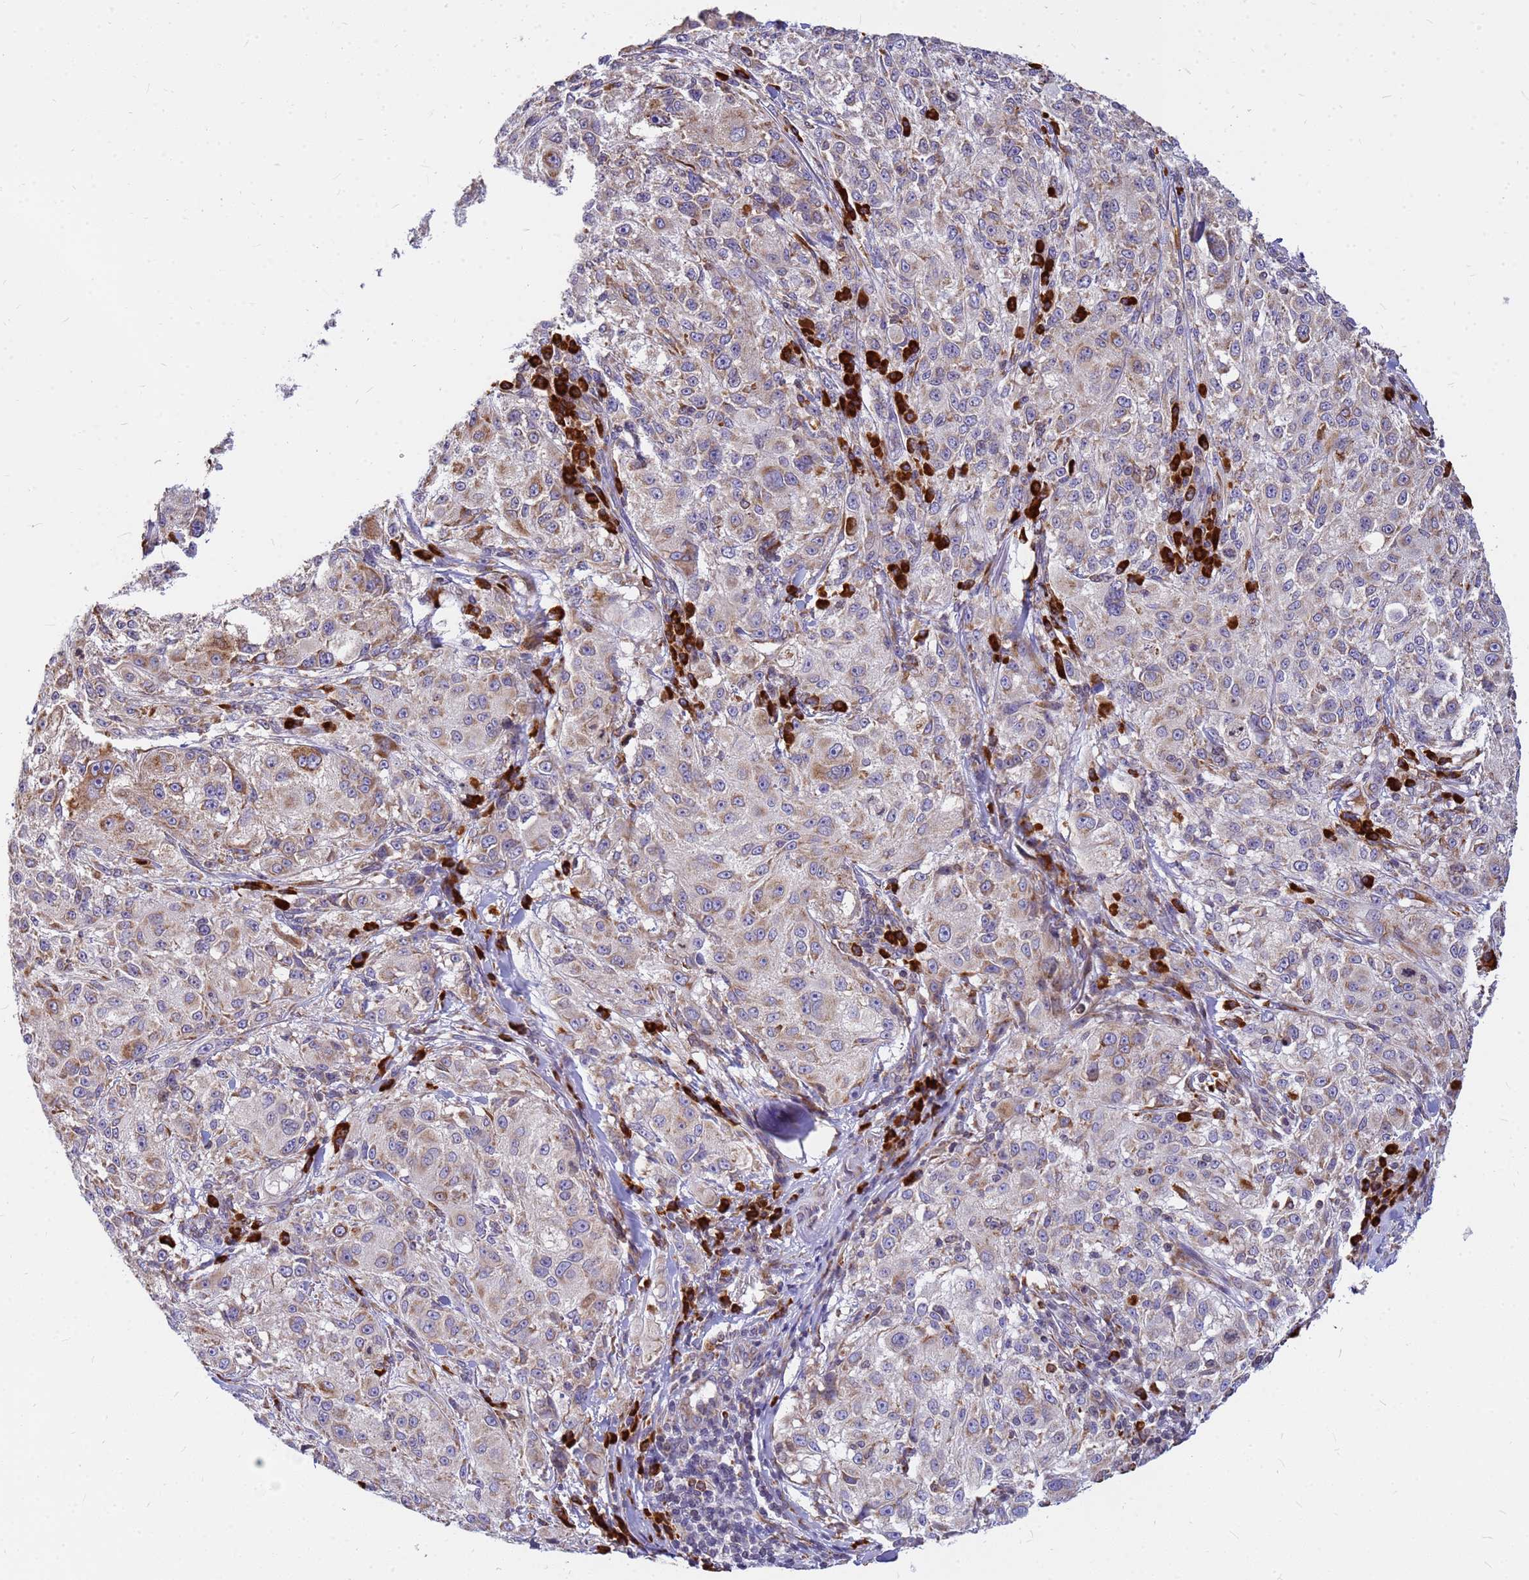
{"staining": {"intensity": "moderate", "quantity": "<25%", "location": "cytoplasmic/membranous"}, "tissue": "melanoma", "cell_type": "Tumor cells", "image_type": "cancer", "snomed": [{"axis": "morphology", "description": "Necrosis, NOS"}, {"axis": "morphology", "description": "Malignant melanoma, NOS"}, {"axis": "topography", "description": "Skin"}], "caption": "Brown immunohistochemical staining in melanoma demonstrates moderate cytoplasmic/membranous positivity in approximately <25% of tumor cells.", "gene": "SSR4", "patient": {"sex": "female", "age": 87}}